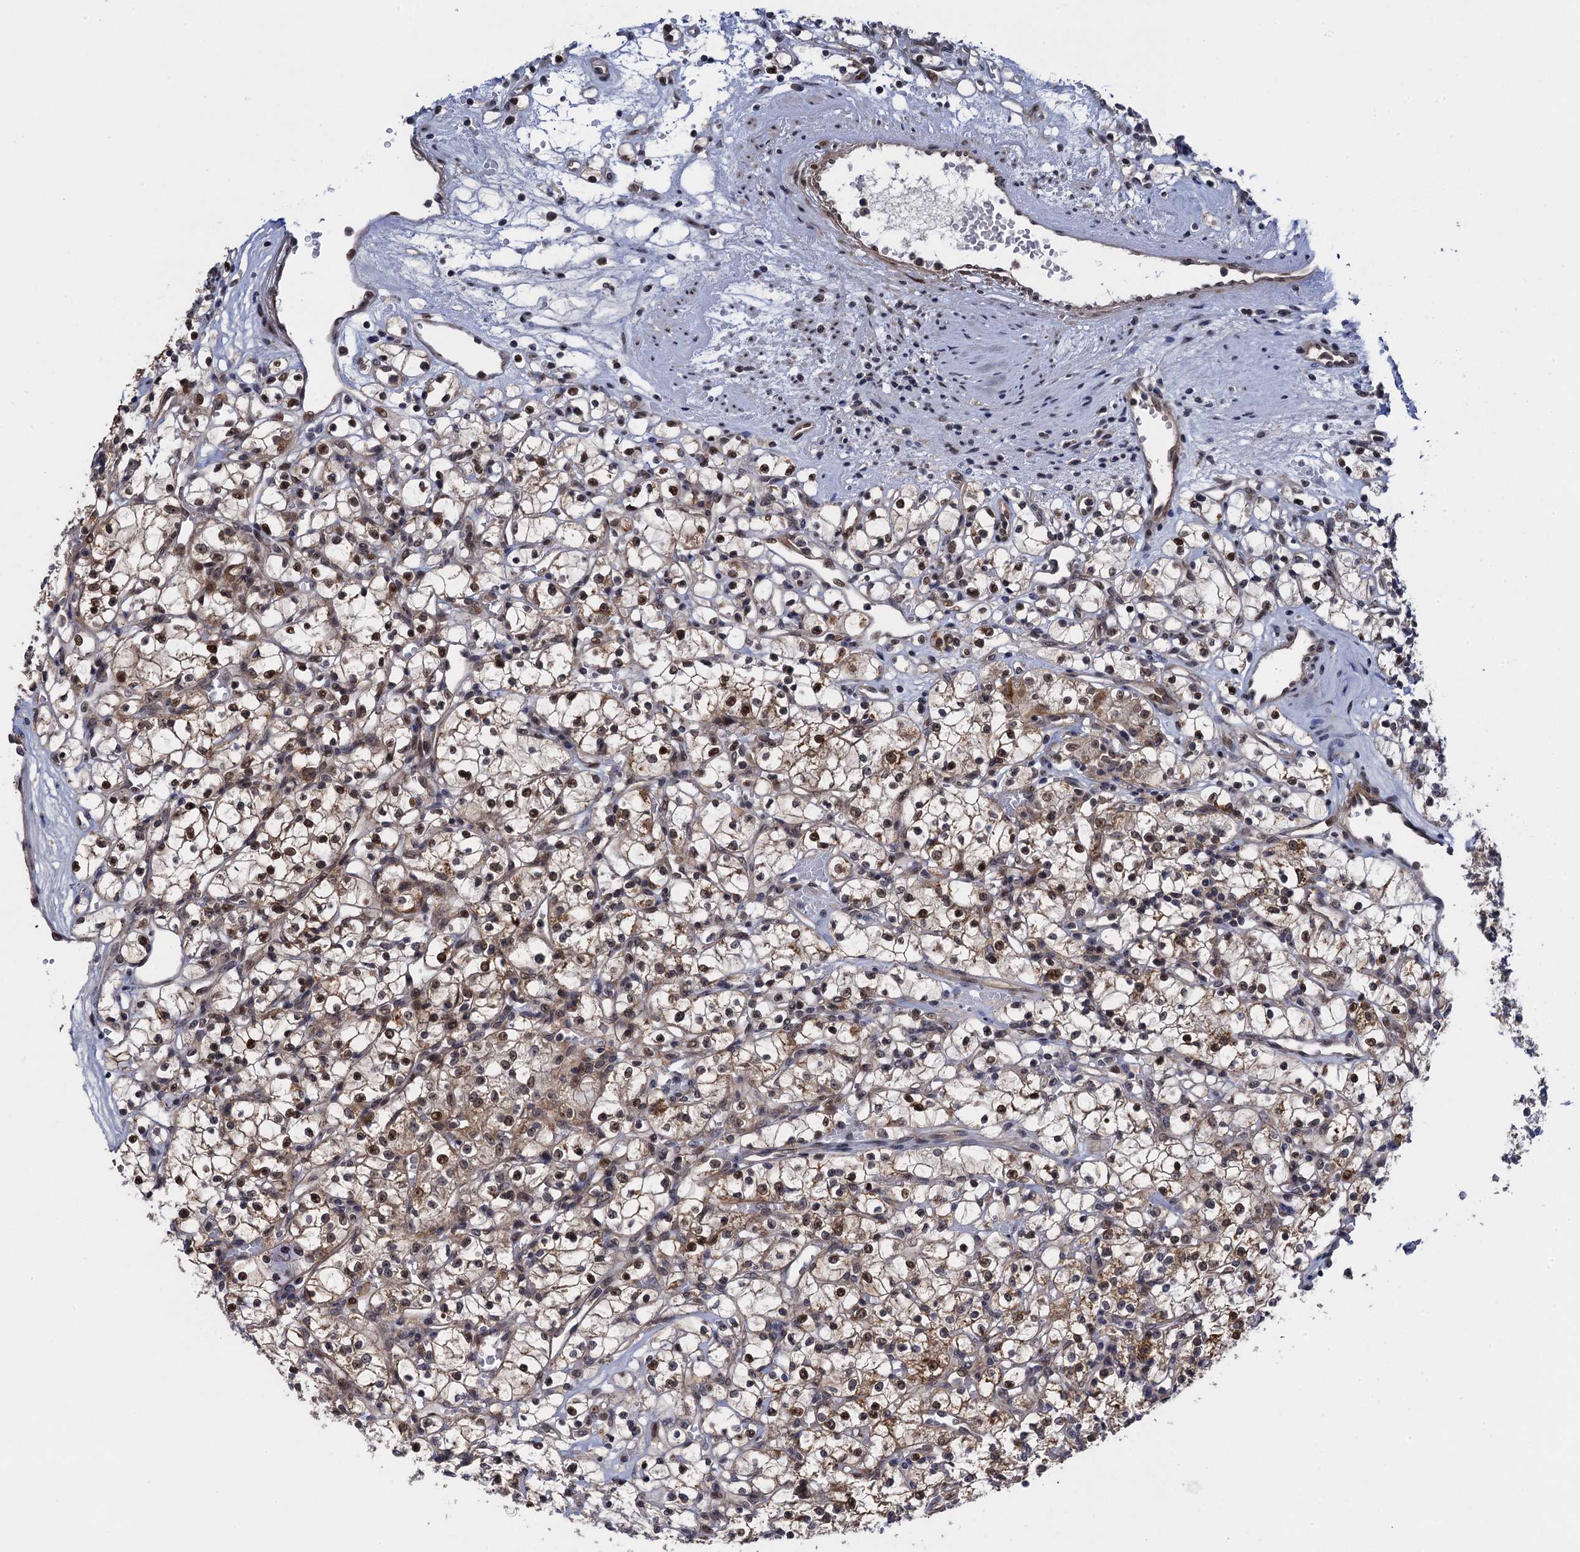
{"staining": {"intensity": "moderate", "quantity": "25%-75%", "location": "nuclear"}, "tissue": "renal cancer", "cell_type": "Tumor cells", "image_type": "cancer", "snomed": [{"axis": "morphology", "description": "Adenocarcinoma, NOS"}, {"axis": "topography", "description": "Kidney"}], "caption": "Renal cancer (adenocarcinoma) stained with DAB (3,3'-diaminobenzidine) immunohistochemistry displays medium levels of moderate nuclear expression in about 25%-75% of tumor cells.", "gene": "ZAR1L", "patient": {"sex": "female", "age": 59}}